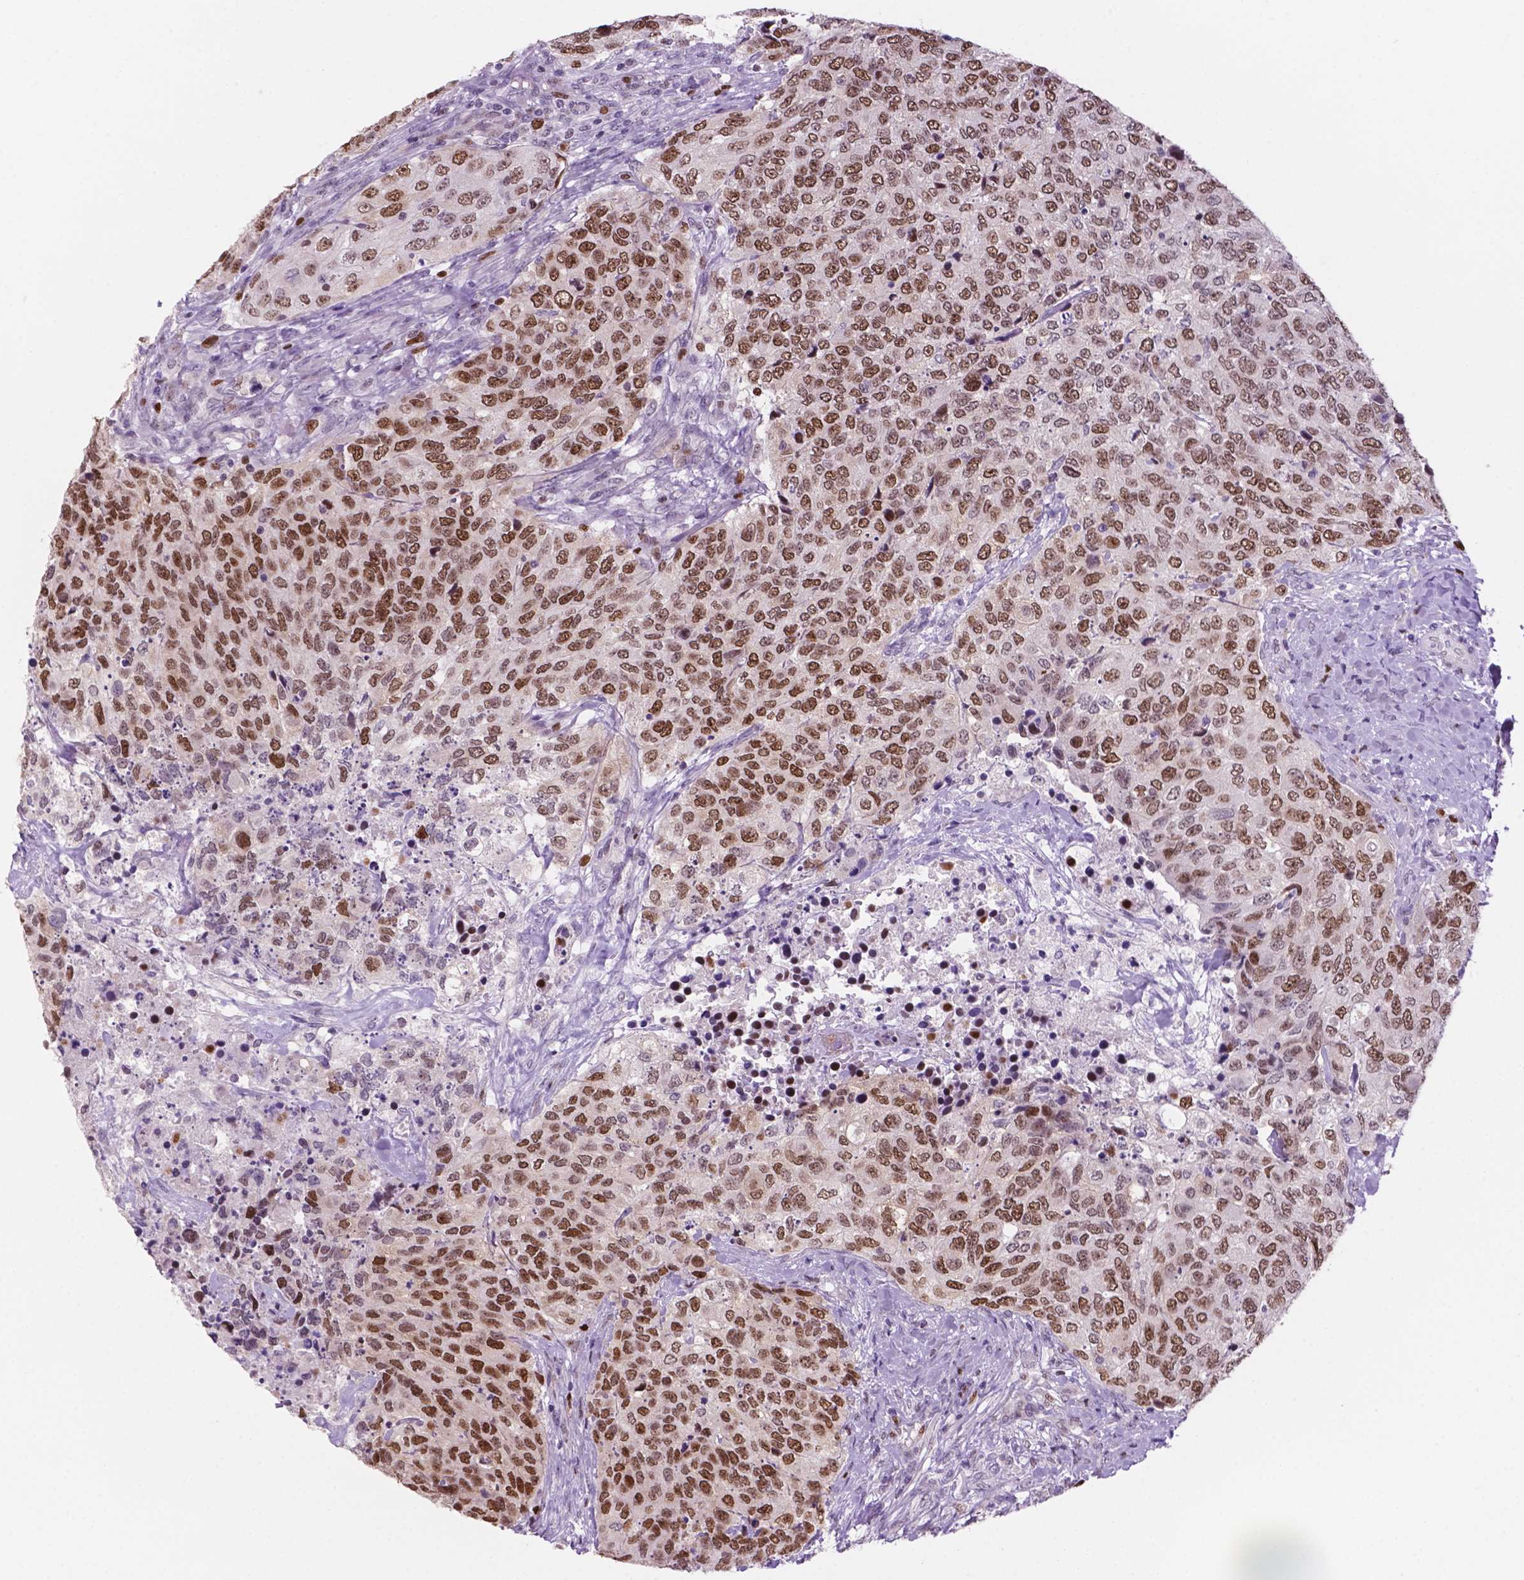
{"staining": {"intensity": "moderate", "quantity": ">75%", "location": "nuclear"}, "tissue": "urothelial cancer", "cell_type": "Tumor cells", "image_type": "cancer", "snomed": [{"axis": "morphology", "description": "Urothelial carcinoma, High grade"}, {"axis": "topography", "description": "Urinary bladder"}], "caption": "Immunohistochemical staining of human urothelial carcinoma (high-grade) exhibits medium levels of moderate nuclear staining in about >75% of tumor cells.", "gene": "NCAPH2", "patient": {"sex": "female", "age": 78}}